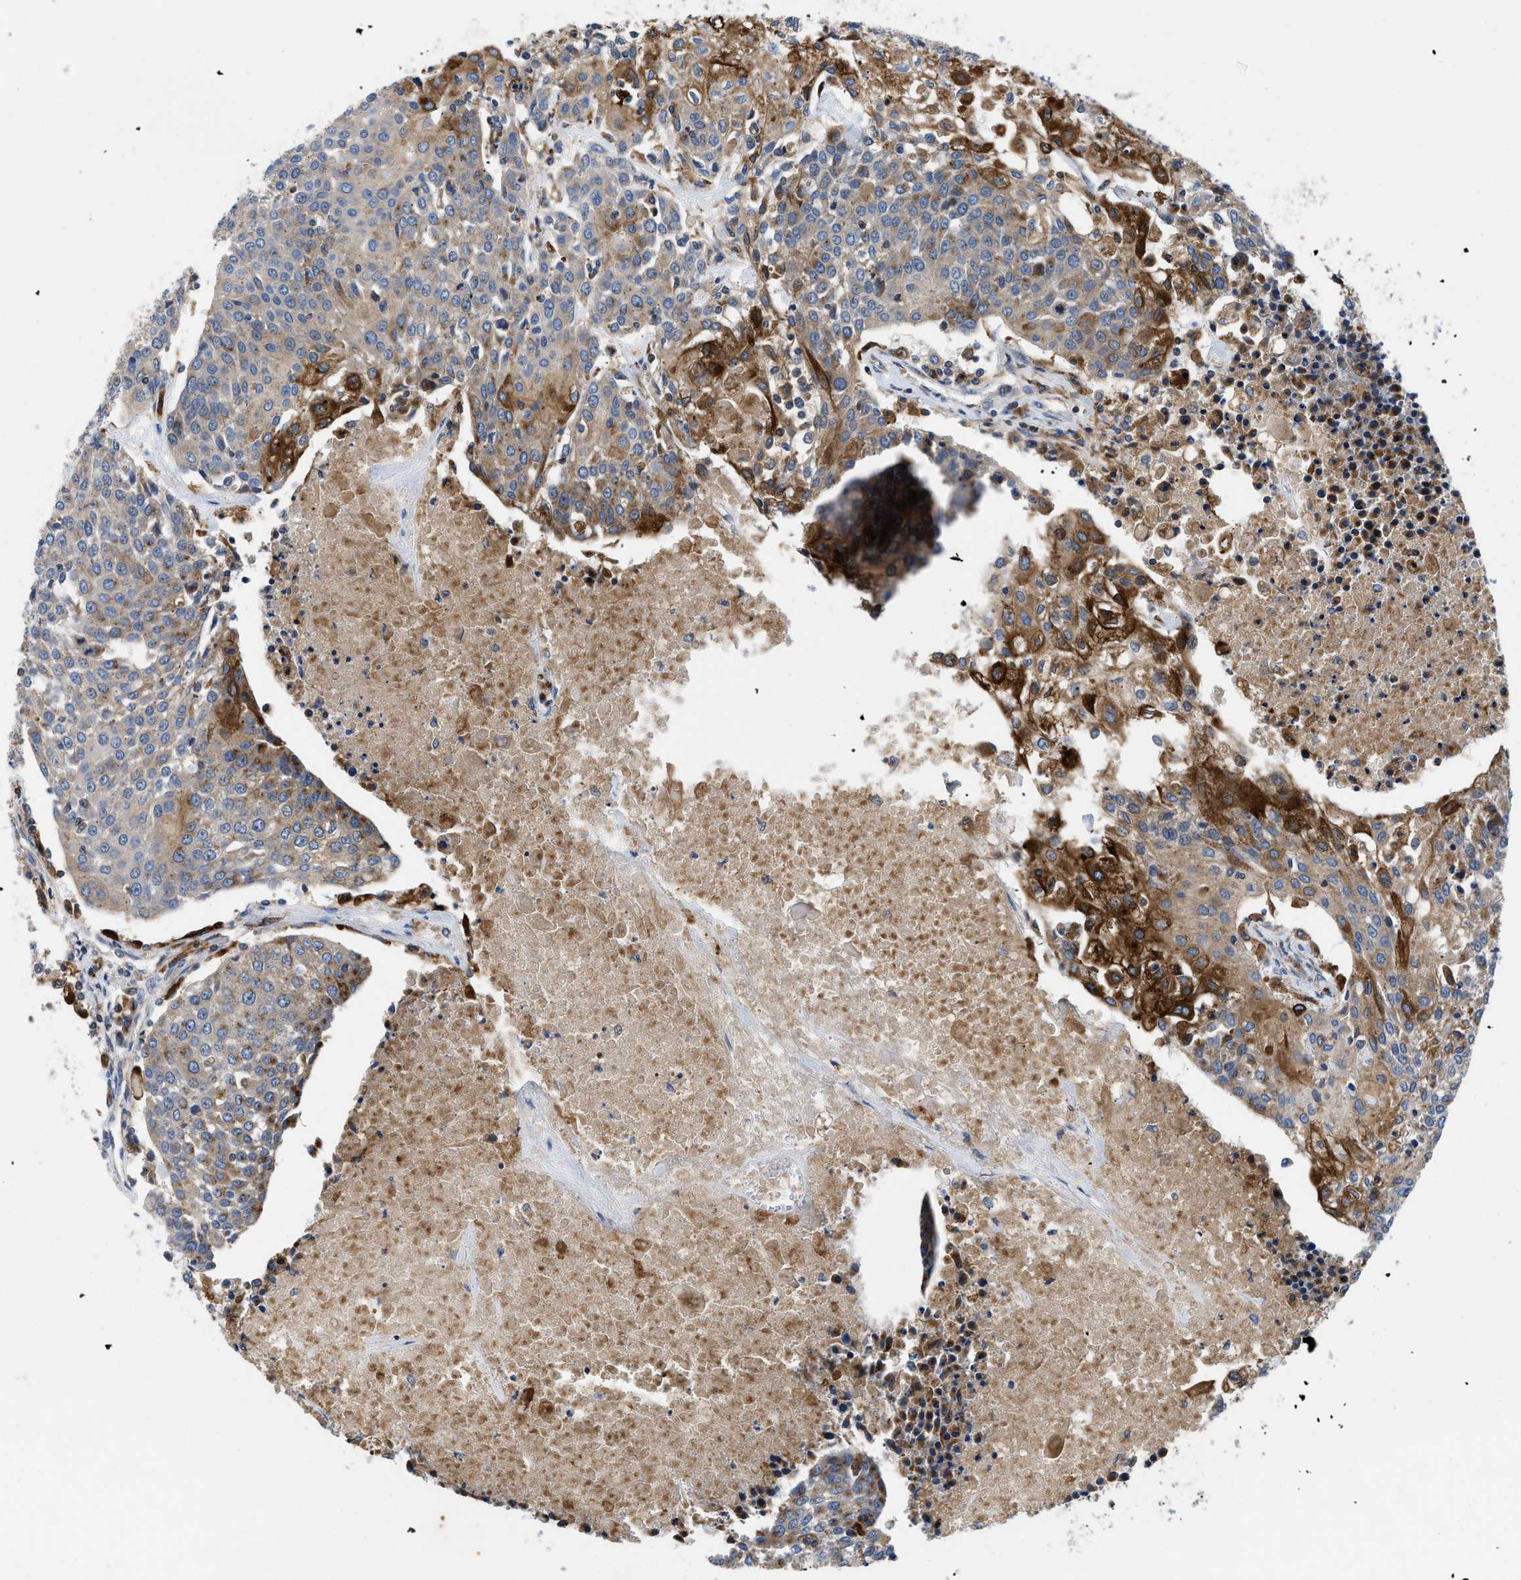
{"staining": {"intensity": "strong", "quantity": "<25%", "location": "cytoplasmic/membranous"}, "tissue": "urothelial cancer", "cell_type": "Tumor cells", "image_type": "cancer", "snomed": [{"axis": "morphology", "description": "Urothelial carcinoma, High grade"}, {"axis": "topography", "description": "Urinary bladder"}], "caption": "High-grade urothelial carcinoma stained with a brown dye demonstrates strong cytoplasmic/membranous positive positivity in approximately <25% of tumor cells.", "gene": "ENPP4", "patient": {"sex": "female", "age": 85}}